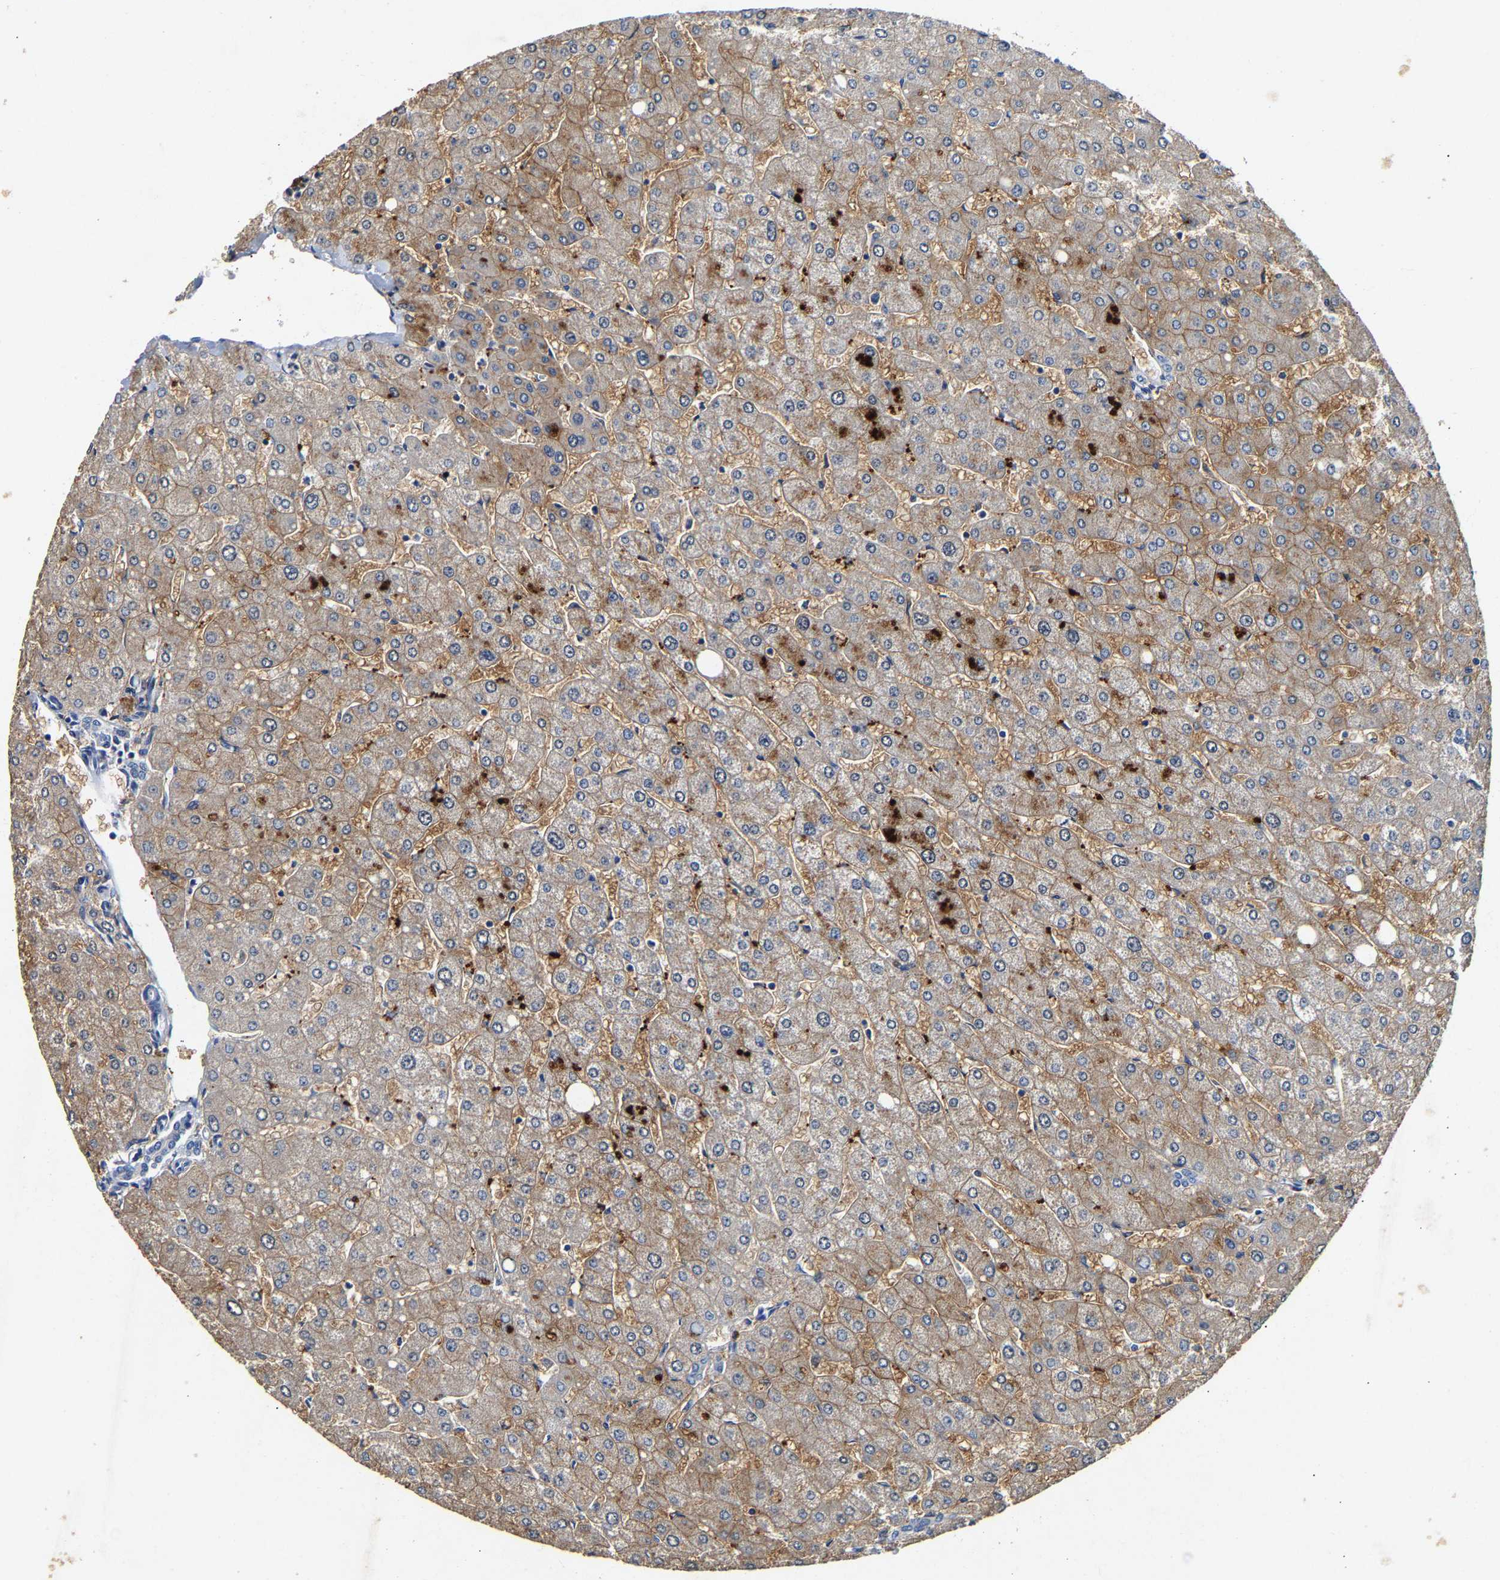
{"staining": {"intensity": "negative", "quantity": "none", "location": "none"}, "tissue": "liver", "cell_type": "Cholangiocytes", "image_type": "normal", "snomed": [{"axis": "morphology", "description": "Normal tissue, NOS"}, {"axis": "topography", "description": "Liver"}], "caption": "Cholangiocytes show no significant protein expression in benign liver.", "gene": "SLCO2B1", "patient": {"sex": "male", "age": 55}}